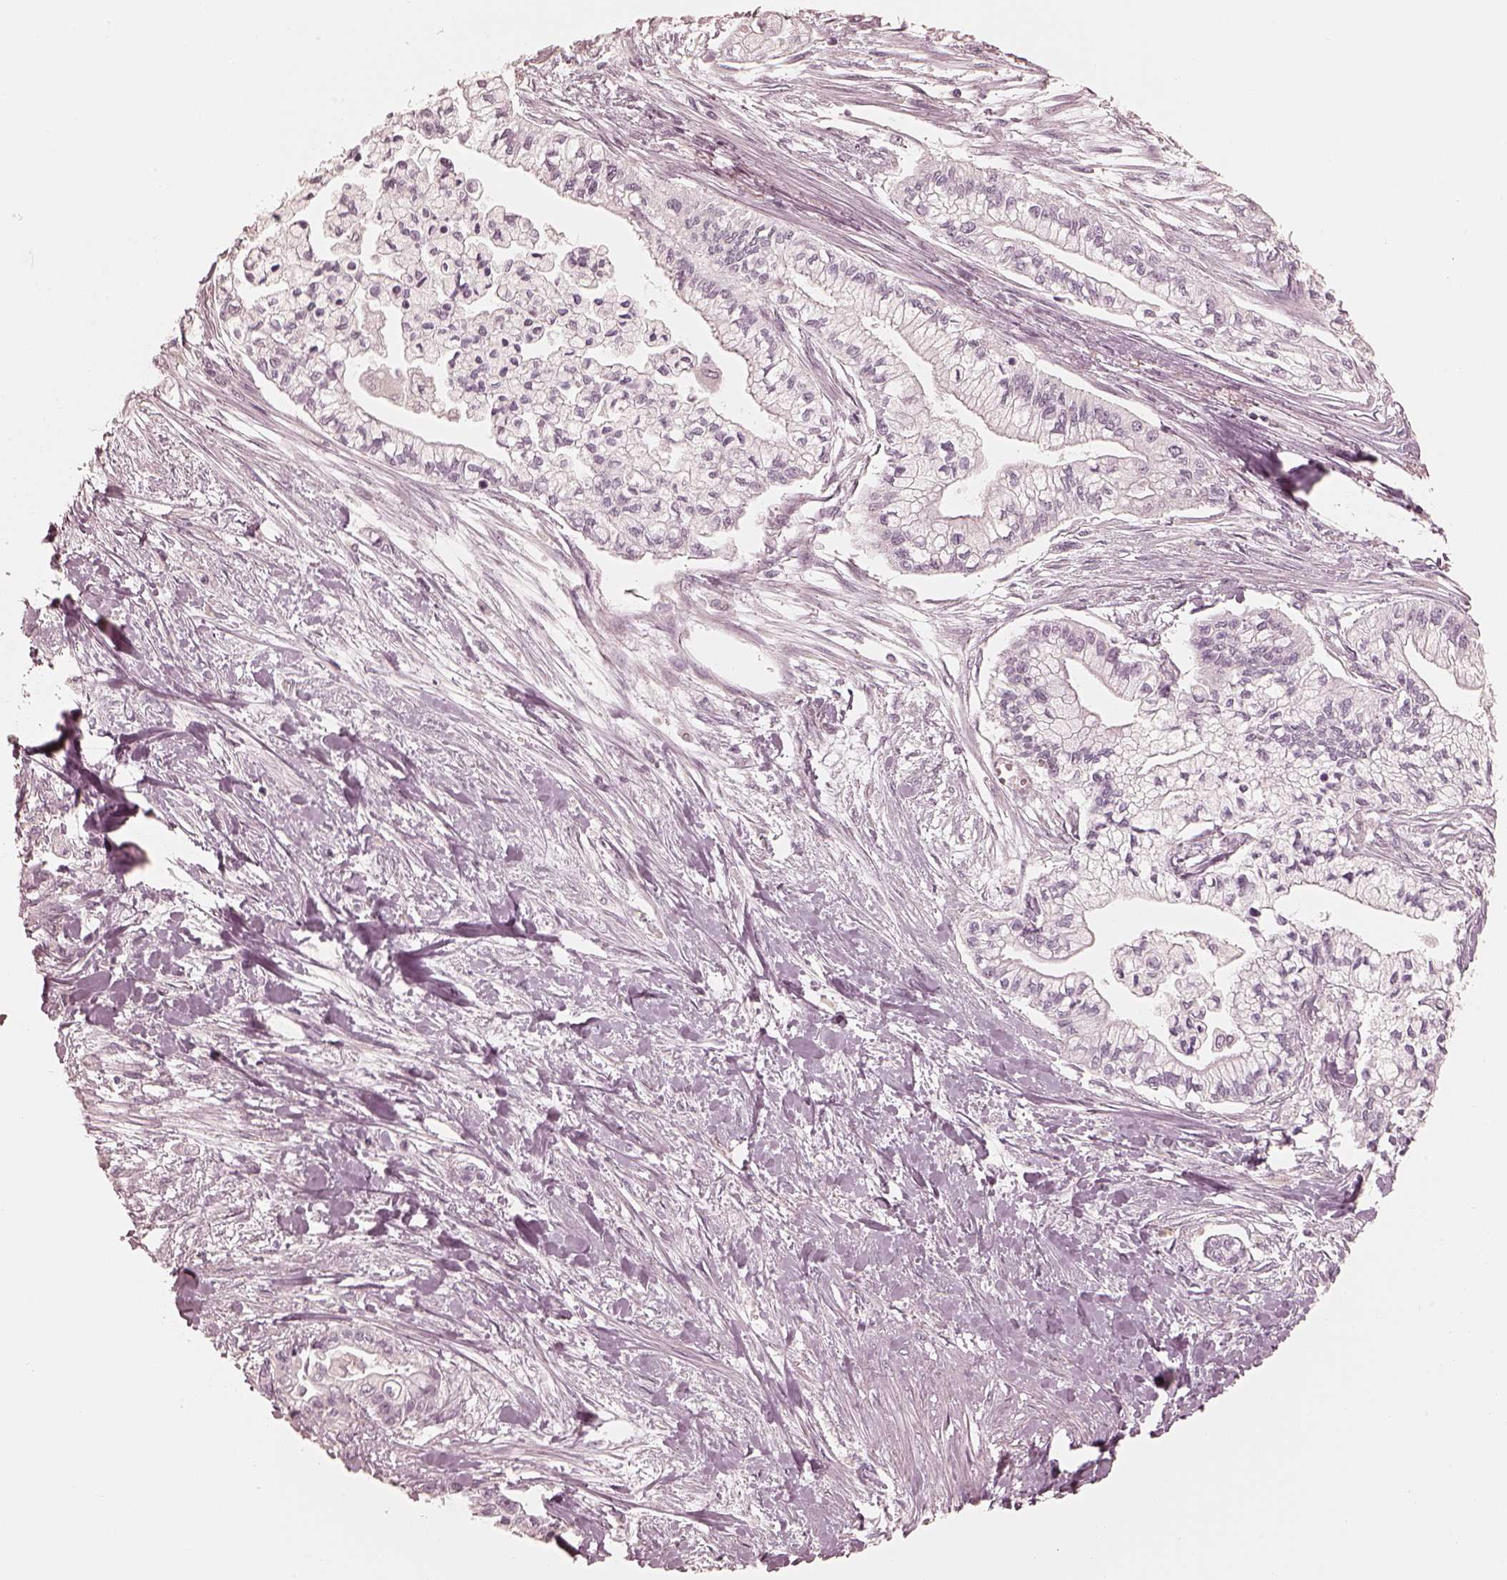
{"staining": {"intensity": "negative", "quantity": "none", "location": "none"}, "tissue": "pancreatic cancer", "cell_type": "Tumor cells", "image_type": "cancer", "snomed": [{"axis": "morphology", "description": "Adenocarcinoma, NOS"}, {"axis": "topography", "description": "Pancreas"}], "caption": "IHC of human pancreatic adenocarcinoma shows no expression in tumor cells.", "gene": "CALR3", "patient": {"sex": "male", "age": 54}}